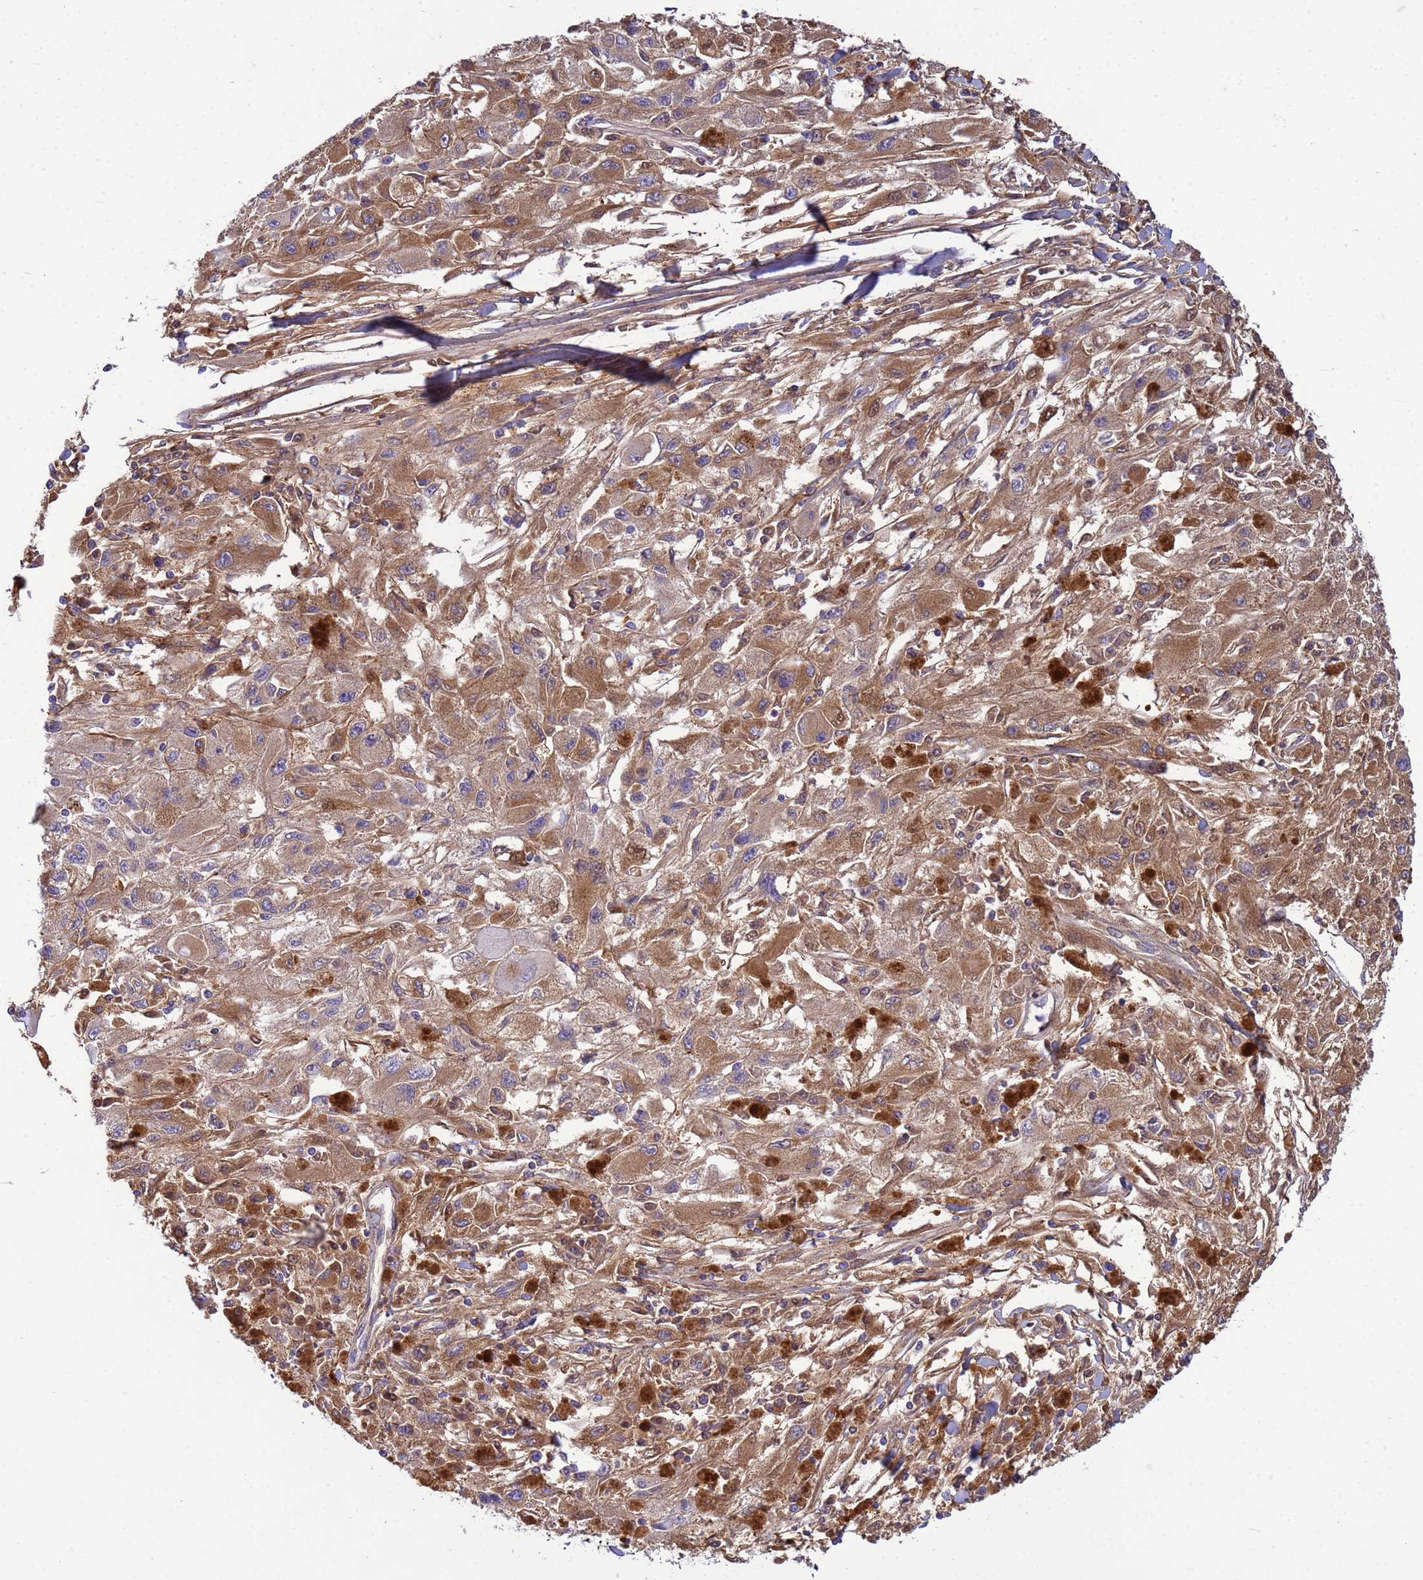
{"staining": {"intensity": "moderate", "quantity": ">75%", "location": "cytoplasmic/membranous"}, "tissue": "melanoma", "cell_type": "Tumor cells", "image_type": "cancer", "snomed": [{"axis": "morphology", "description": "Malignant melanoma, Metastatic site"}, {"axis": "topography", "description": "Skin"}], "caption": "Immunohistochemistry staining of melanoma, which shows medium levels of moderate cytoplasmic/membranous positivity in about >75% of tumor cells indicating moderate cytoplasmic/membranous protein positivity. The staining was performed using DAB (3,3'-diaminobenzidine) (brown) for protein detection and nuclei were counterstained in hematoxylin (blue).", "gene": "P2RX7", "patient": {"sex": "male", "age": 53}}